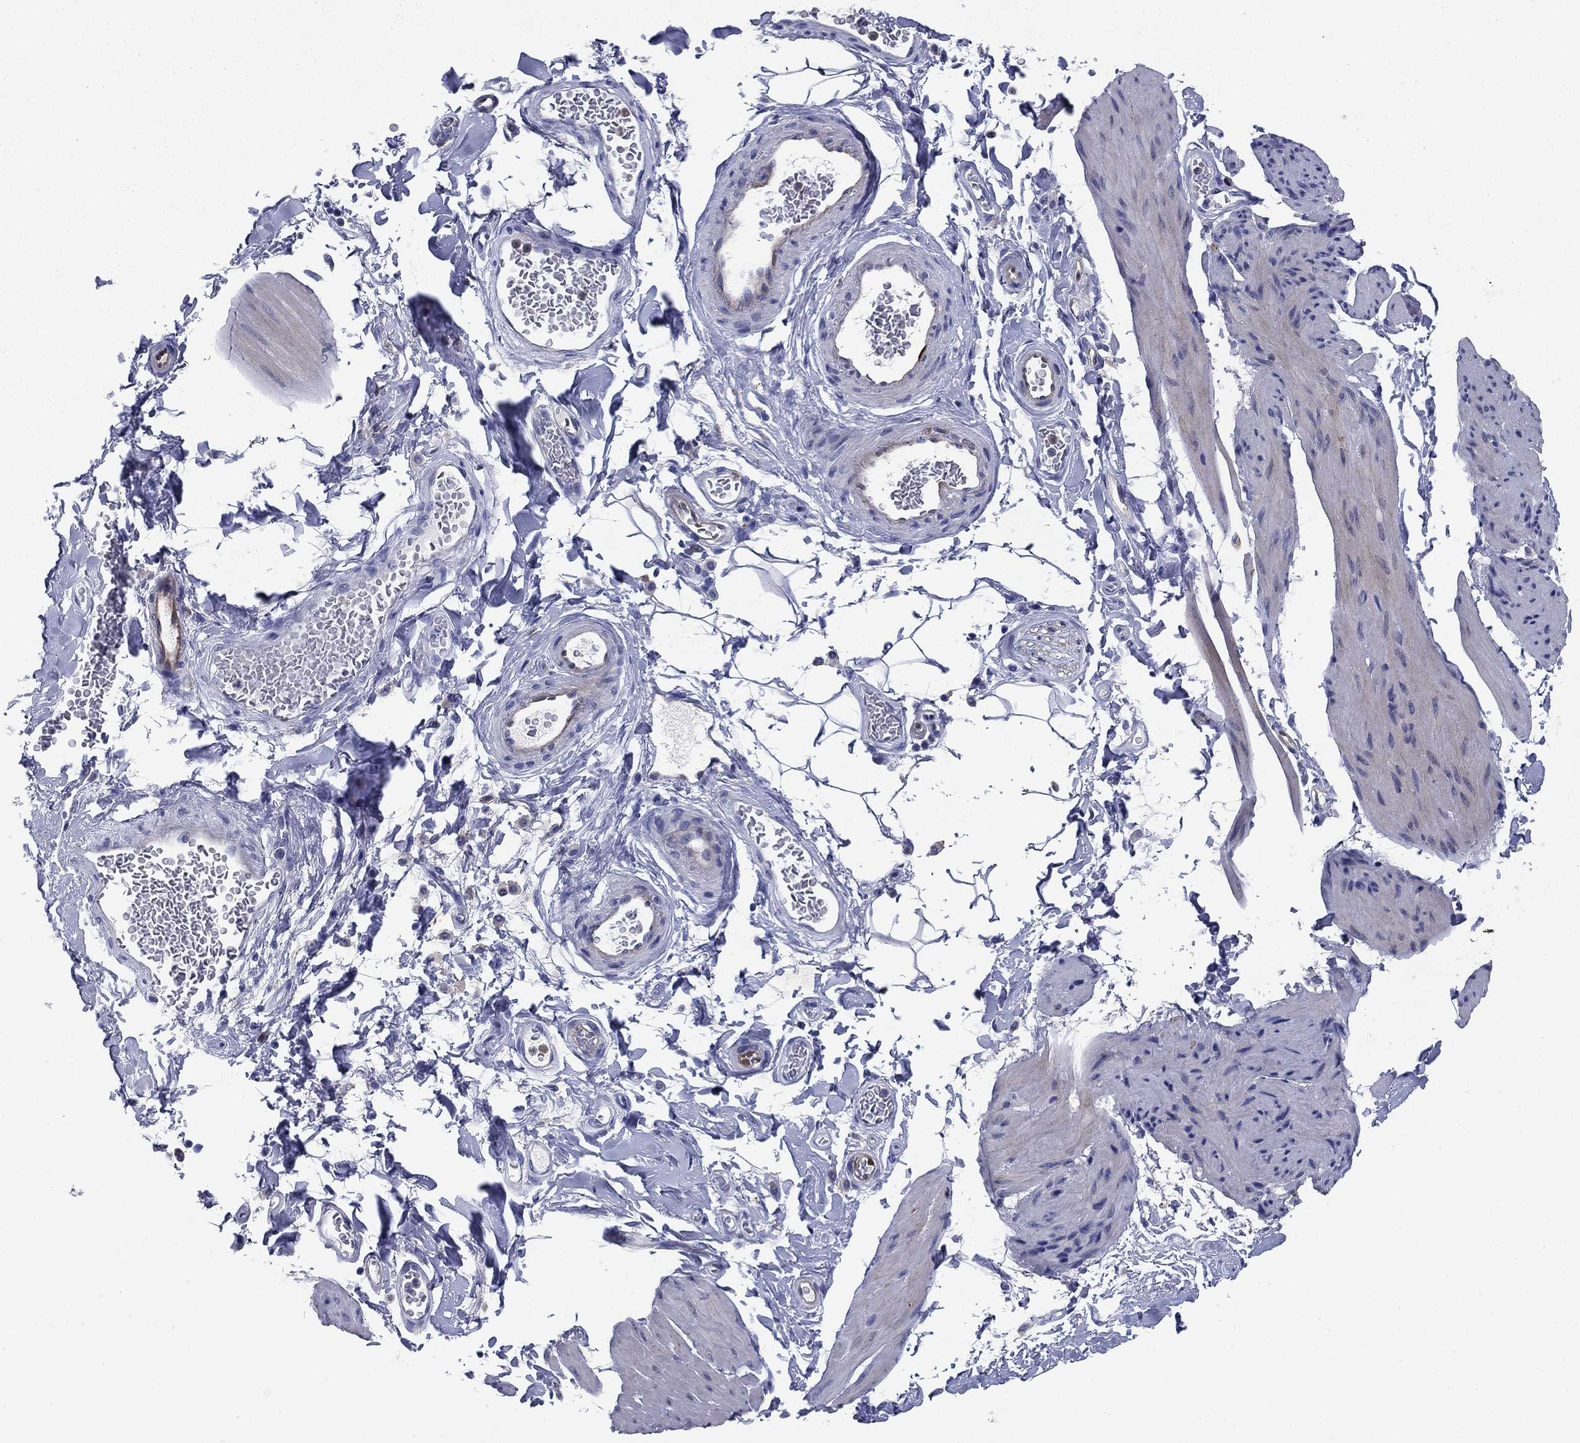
{"staining": {"intensity": "weak", "quantity": "<25%", "location": "cytoplasmic/membranous"}, "tissue": "smooth muscle", "cell_type": "Smooth muscle cells", "image_type": "normal", "snomed": [{"axis": "morphology", "description": "Normal tissue, NOS"}, {"axis": "topography", "description": "Adipose tissue"}, {"axis": "topography", "description": "Smooth muscle"}, {"axis": "topography", "description": "Peripheral nerve tissue"}], "caption": "The image exhibits no staining of smooth muscle cells in benign smooth muscle.", "gene": "STMN1", "patient": {"sex": "male", "age": 83}}